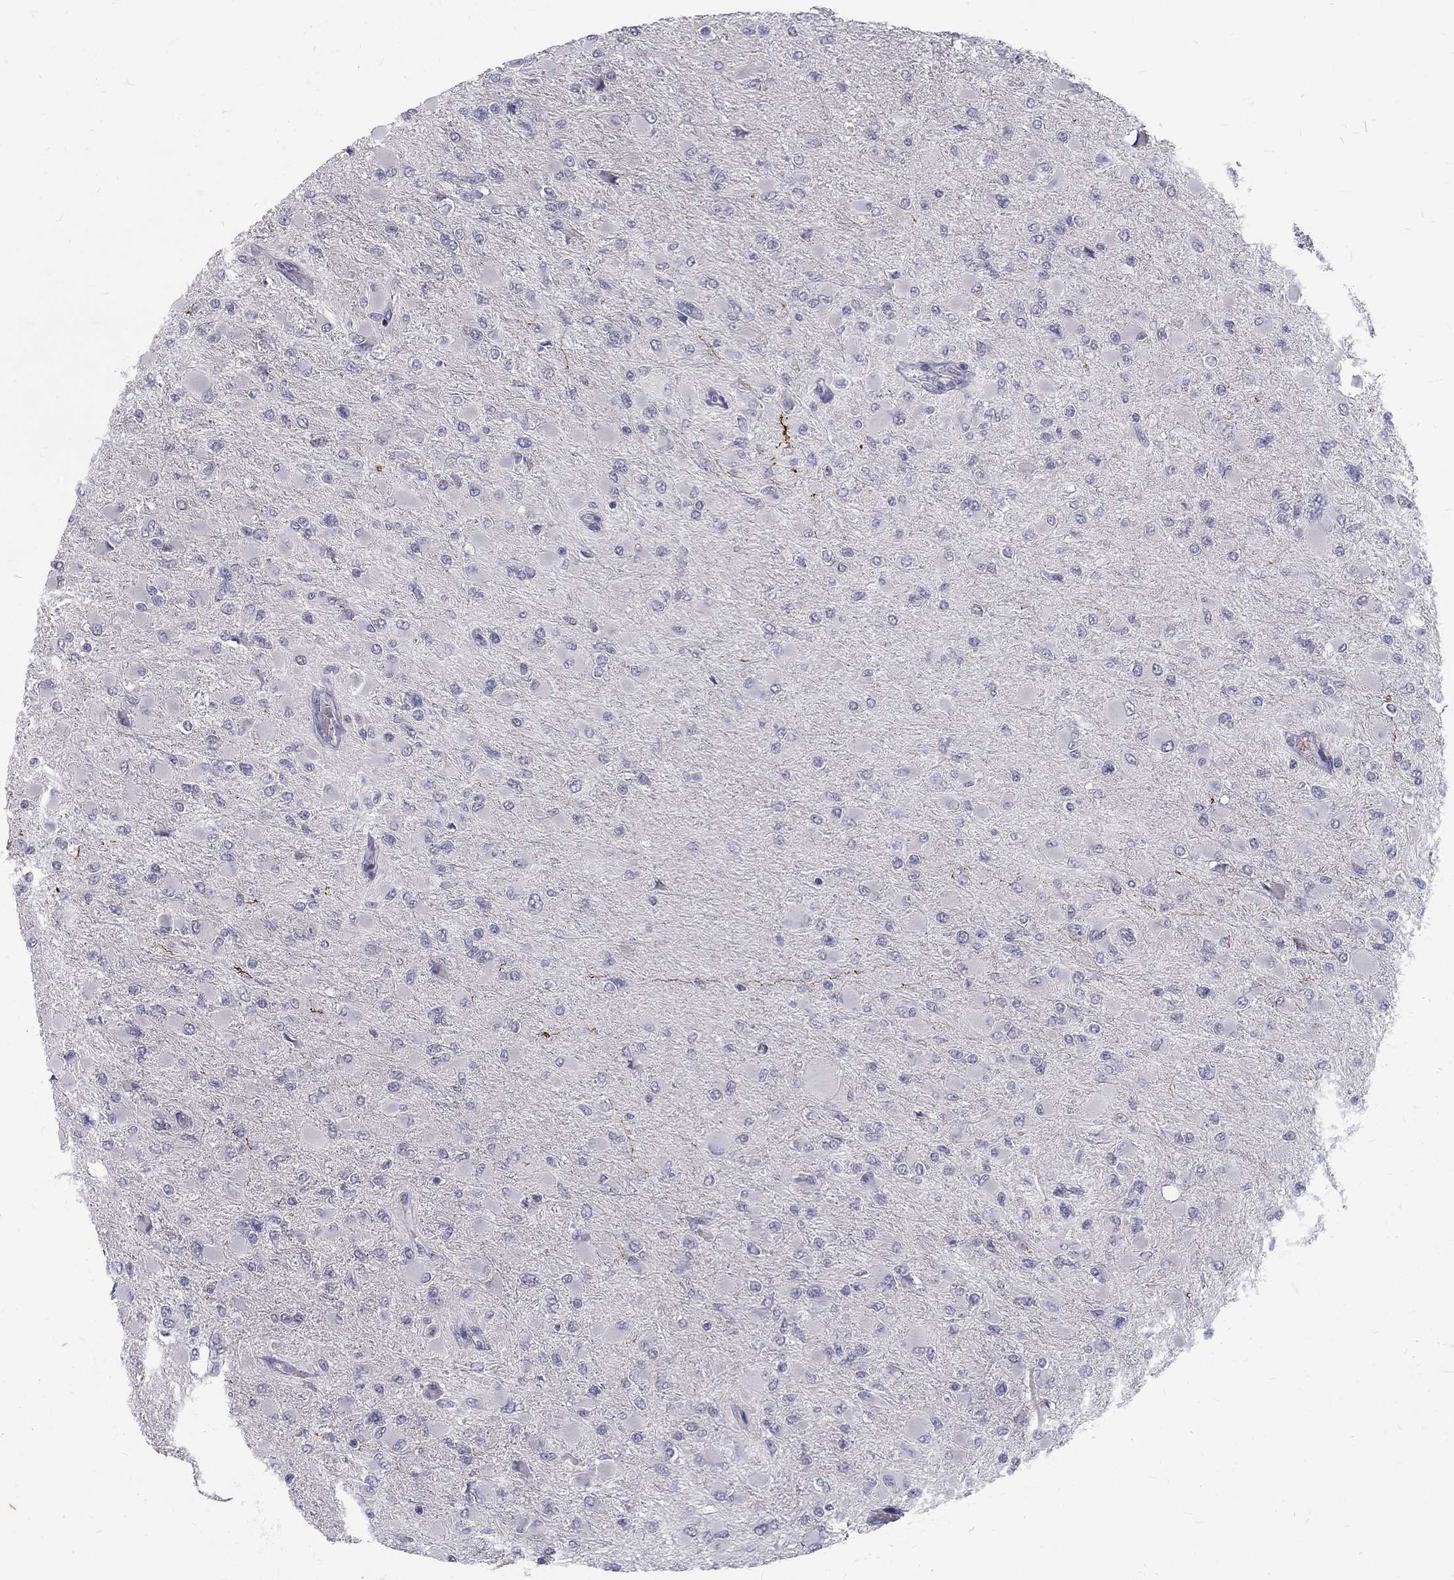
{"staining": {"intensity": "negative", "quantity": "none", "location": "none"}, "tissue": "glioma", "cell_type": "Tumor cells", "image_type": "cancer", "snomed": [{"axis": "morphology", "description": "Glioma, malignant, High grade"}, {"axis": "topography", "description": "Cerebral cortex"}], "caption": "Micrograph shows no protein positivity in tumor cells of malignant glioma (high-grade) tissue. (DAB IHC visualized using brightfield microscopy, high magnification).", "gene": "NOS1", "patient": {"sex": "female", "age": 36}}